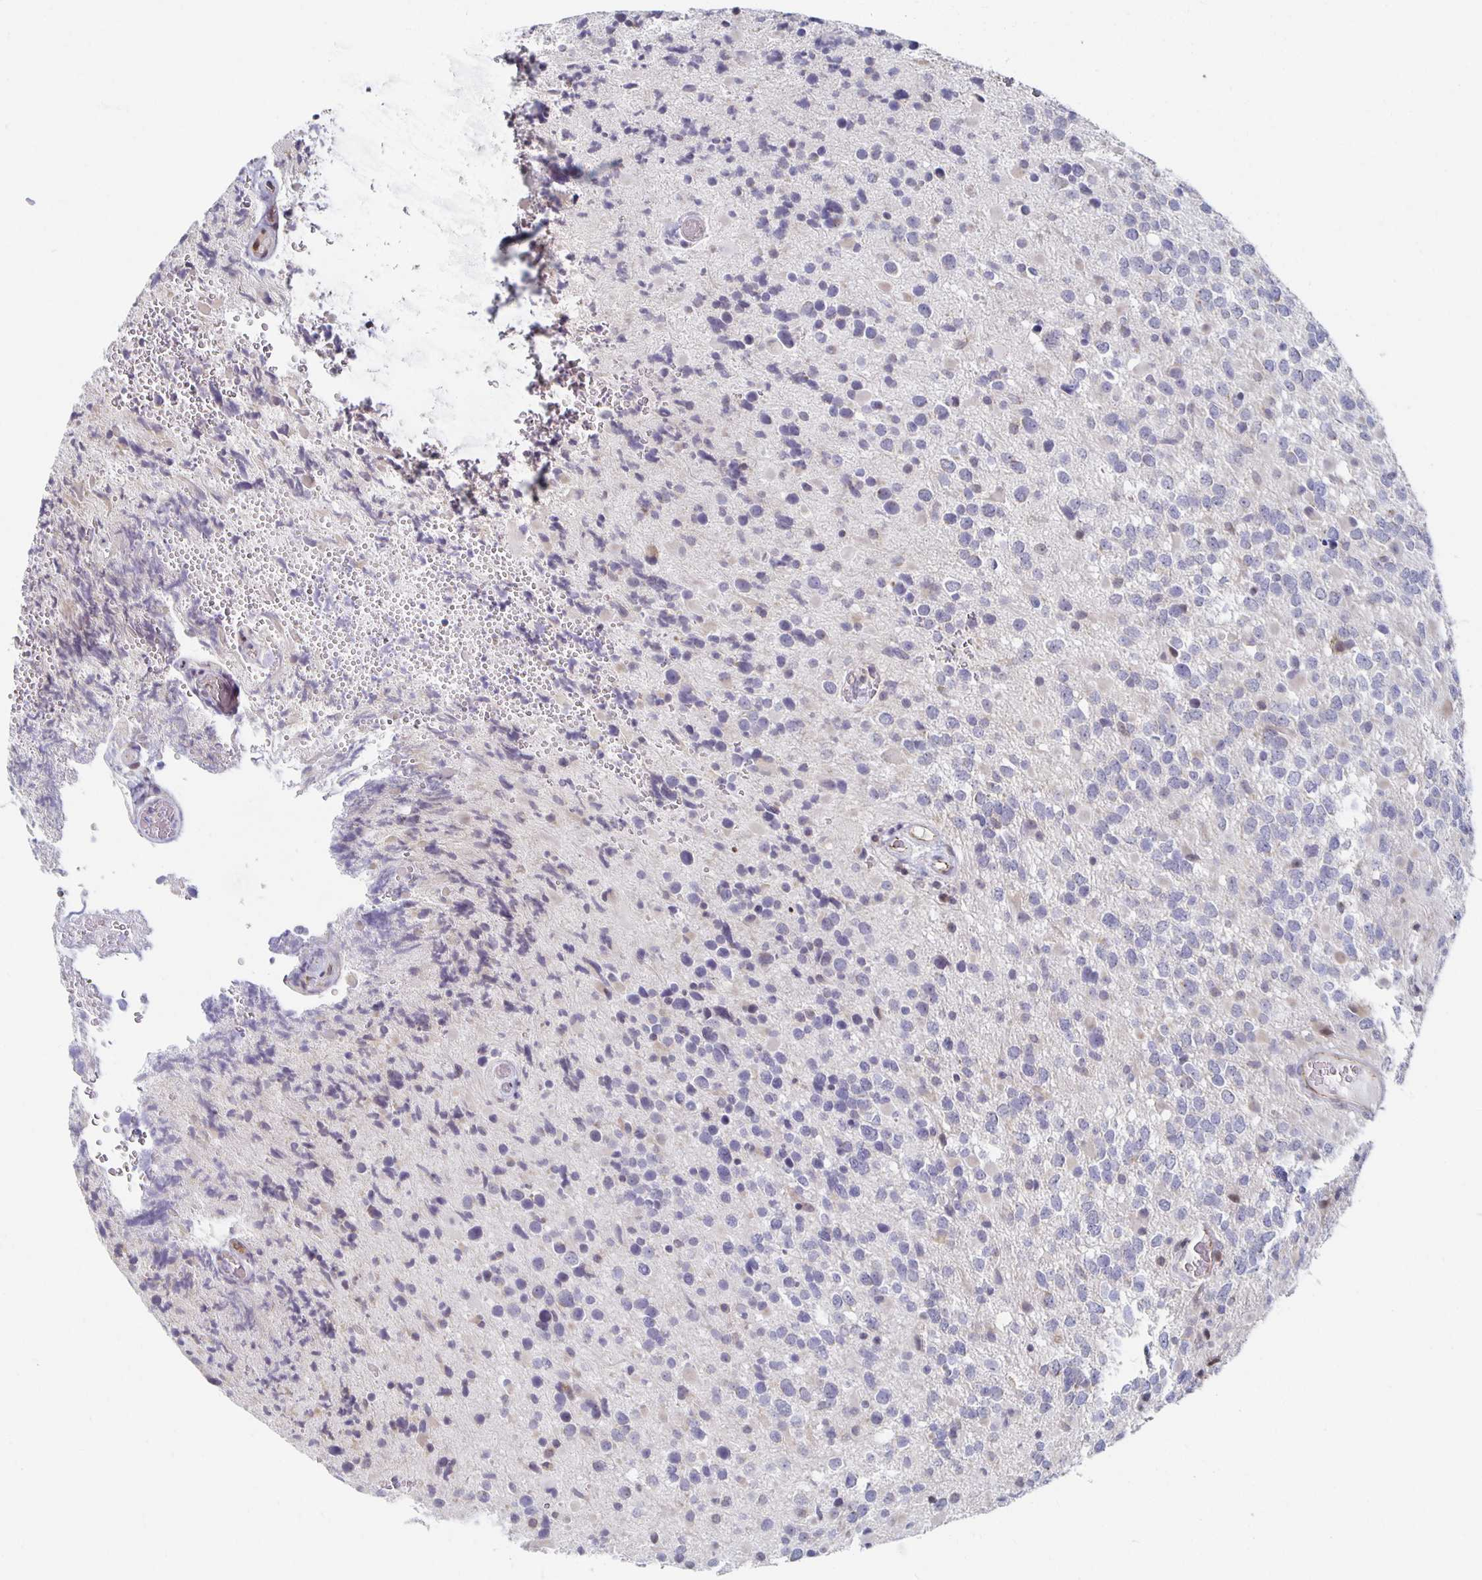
{"staining": {"intensity": "negative", "quantity": "none", "location": "none"}, "tissue": "glioma", "cell_type": "Tumor cells", "image_type": "cancer", "snomed": [{"axis": "morphology", "description": "Glioma, malignant, High grade"}, {"axis": "topography", "description": "Brain"}], "caption": "Glioma stained for a protein using IHC shows no expression tumor cells.", "gene": "HCFC1R1", "patient": {"sex": "female", "age": 40}}